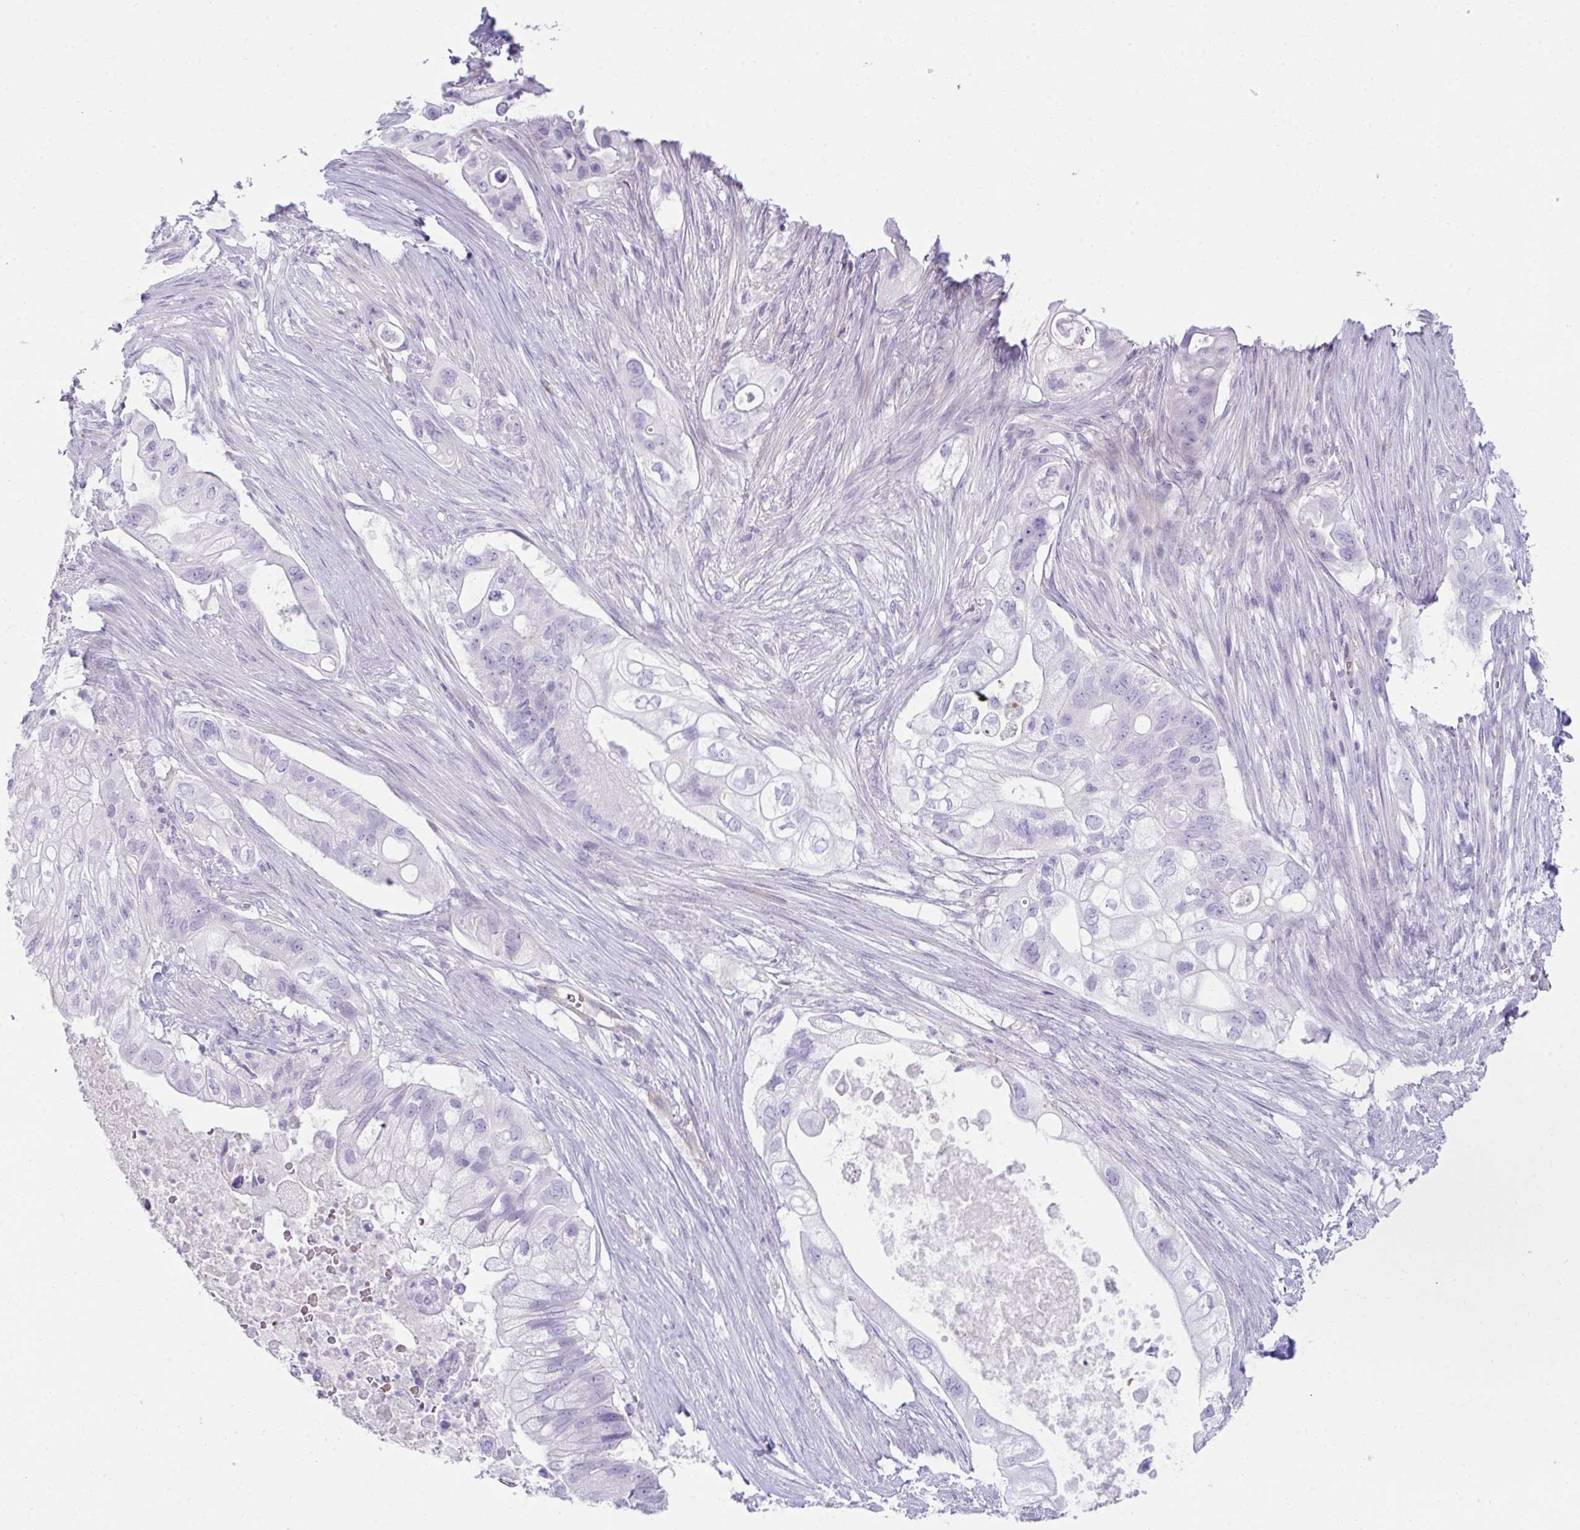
{"staining": {"intensity": "negative", "quantity": "none", "location": "none"}, "tissue": "pancreatic cancer", "cell_type": "Tumor cells", "image_type": "cancer", "snomed": [{"axis": "morphology", "description": "Adenocarcinoma, NOS"}, {"axis": "topography", "description": "Pancreas"}], "caption": "The immunohistochemistry (IHC) image has no significant staining in tumor cells of pancreatic adenocarcinoma tissue.", "gene": "UBL3", "patient": {"sex": "female", "age": 72}}